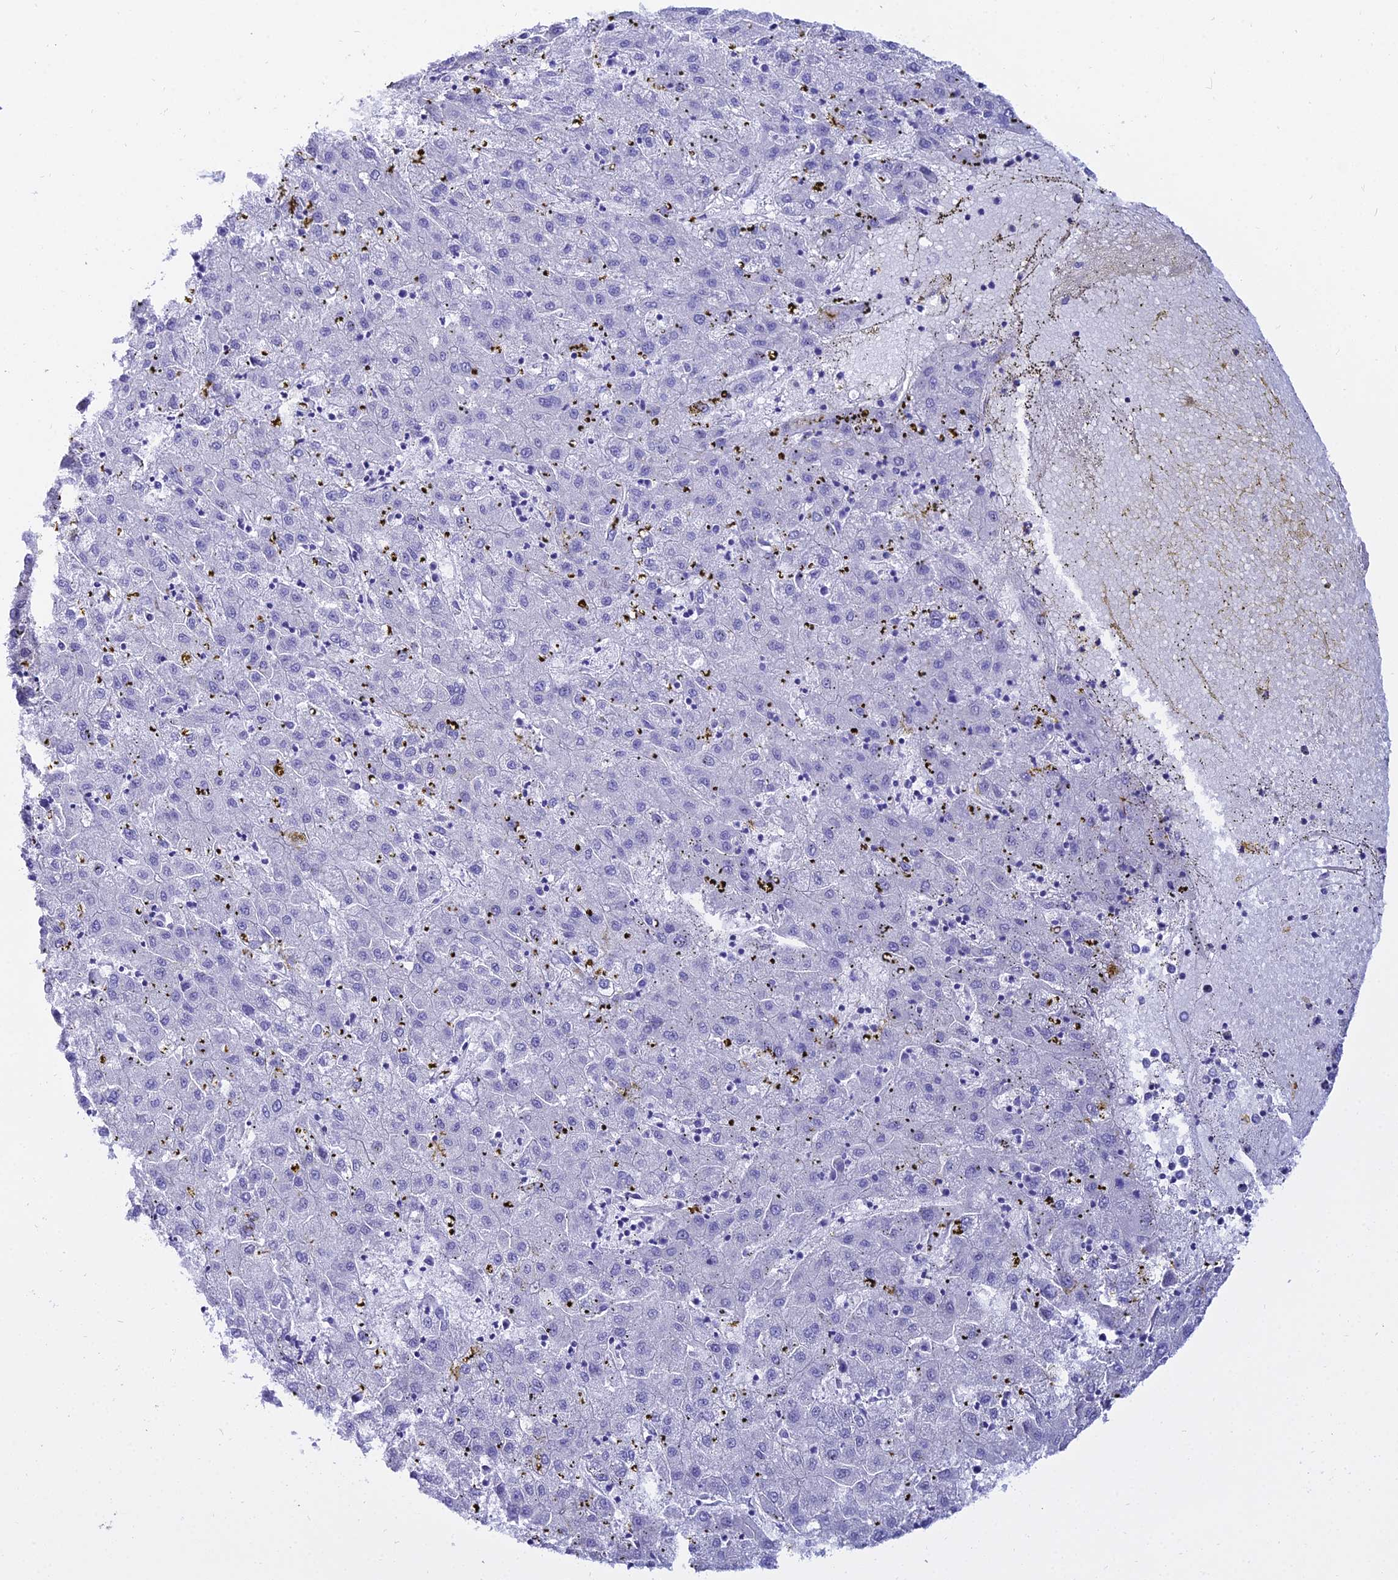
{"staining": {"intensity": "negative", "quantity": "none", "location": "none"}, "tissue": "liver cancer", "cell_type": "Tumor cells", "image_type": "cancer", "snomed": [{"axis": "morphology", "description": "Carcinoma, Hepatocellular, NOS"}, {"axis": "topography", "description": "Liver"}], "caption": "Tumor cells are negative for brown protein staining in liver cancer.", "gene": "OR4D5", "patient": {"sex": "male", "age": 72}}